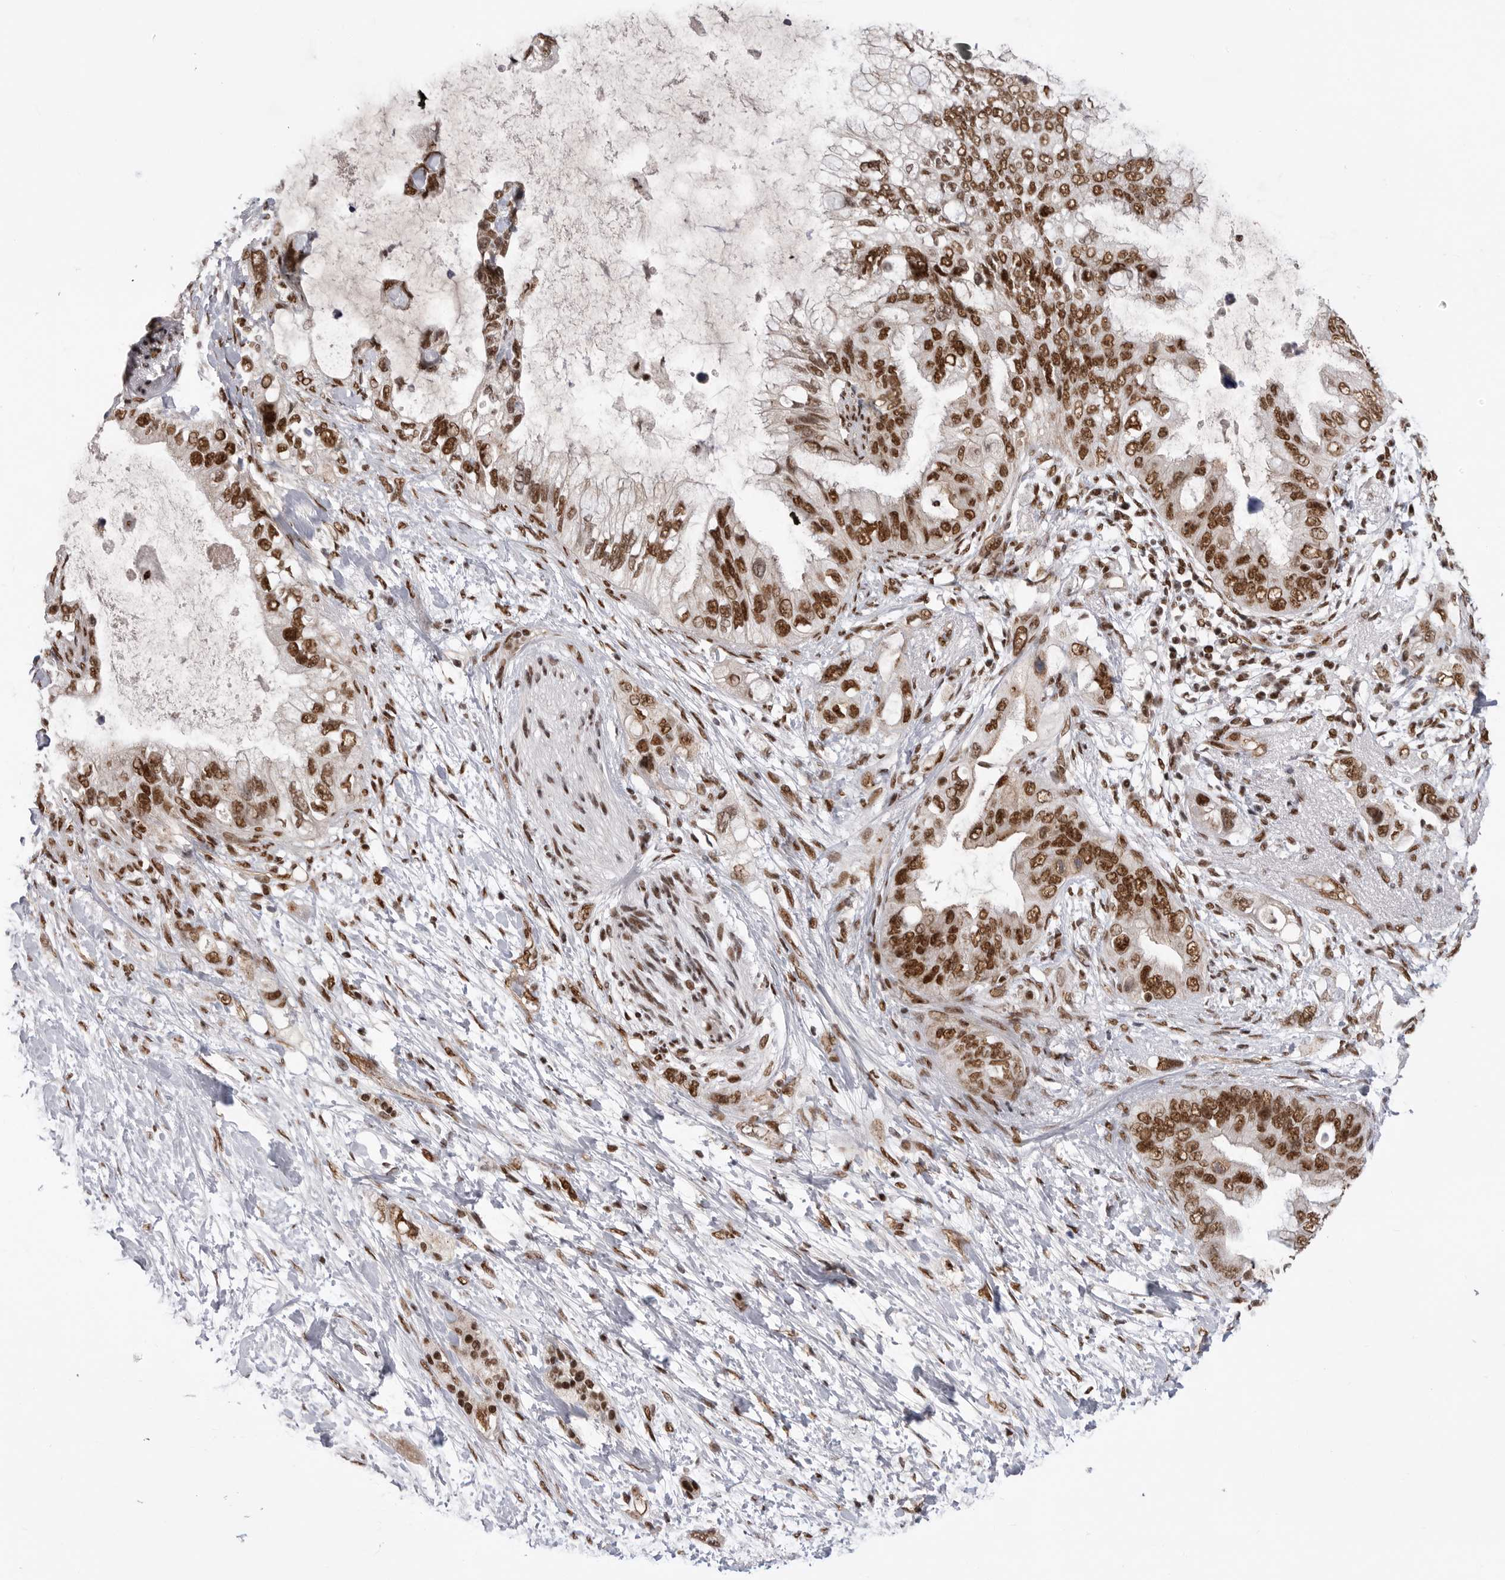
{"staining": {"intensity": "strong", "quantity": ">75%", "location": "nuclear"}, "tissue": "pancreatic cancer", "cell_type": "Tumor cells", "image_type": "cancer", "snomed": [{"axis": "morphology", "description": "Adenocarcinoma, NOS"}, {"axis": "topography", "description": "Pancreas"}], "caption": "This is a micrograph of immunohistochemistry staining of pancreatic cancer, which shows strong expression in the nuclear of tumor cells.", "gene": "PPP1R8", "patient": {"sex": "female", "age": 56}}